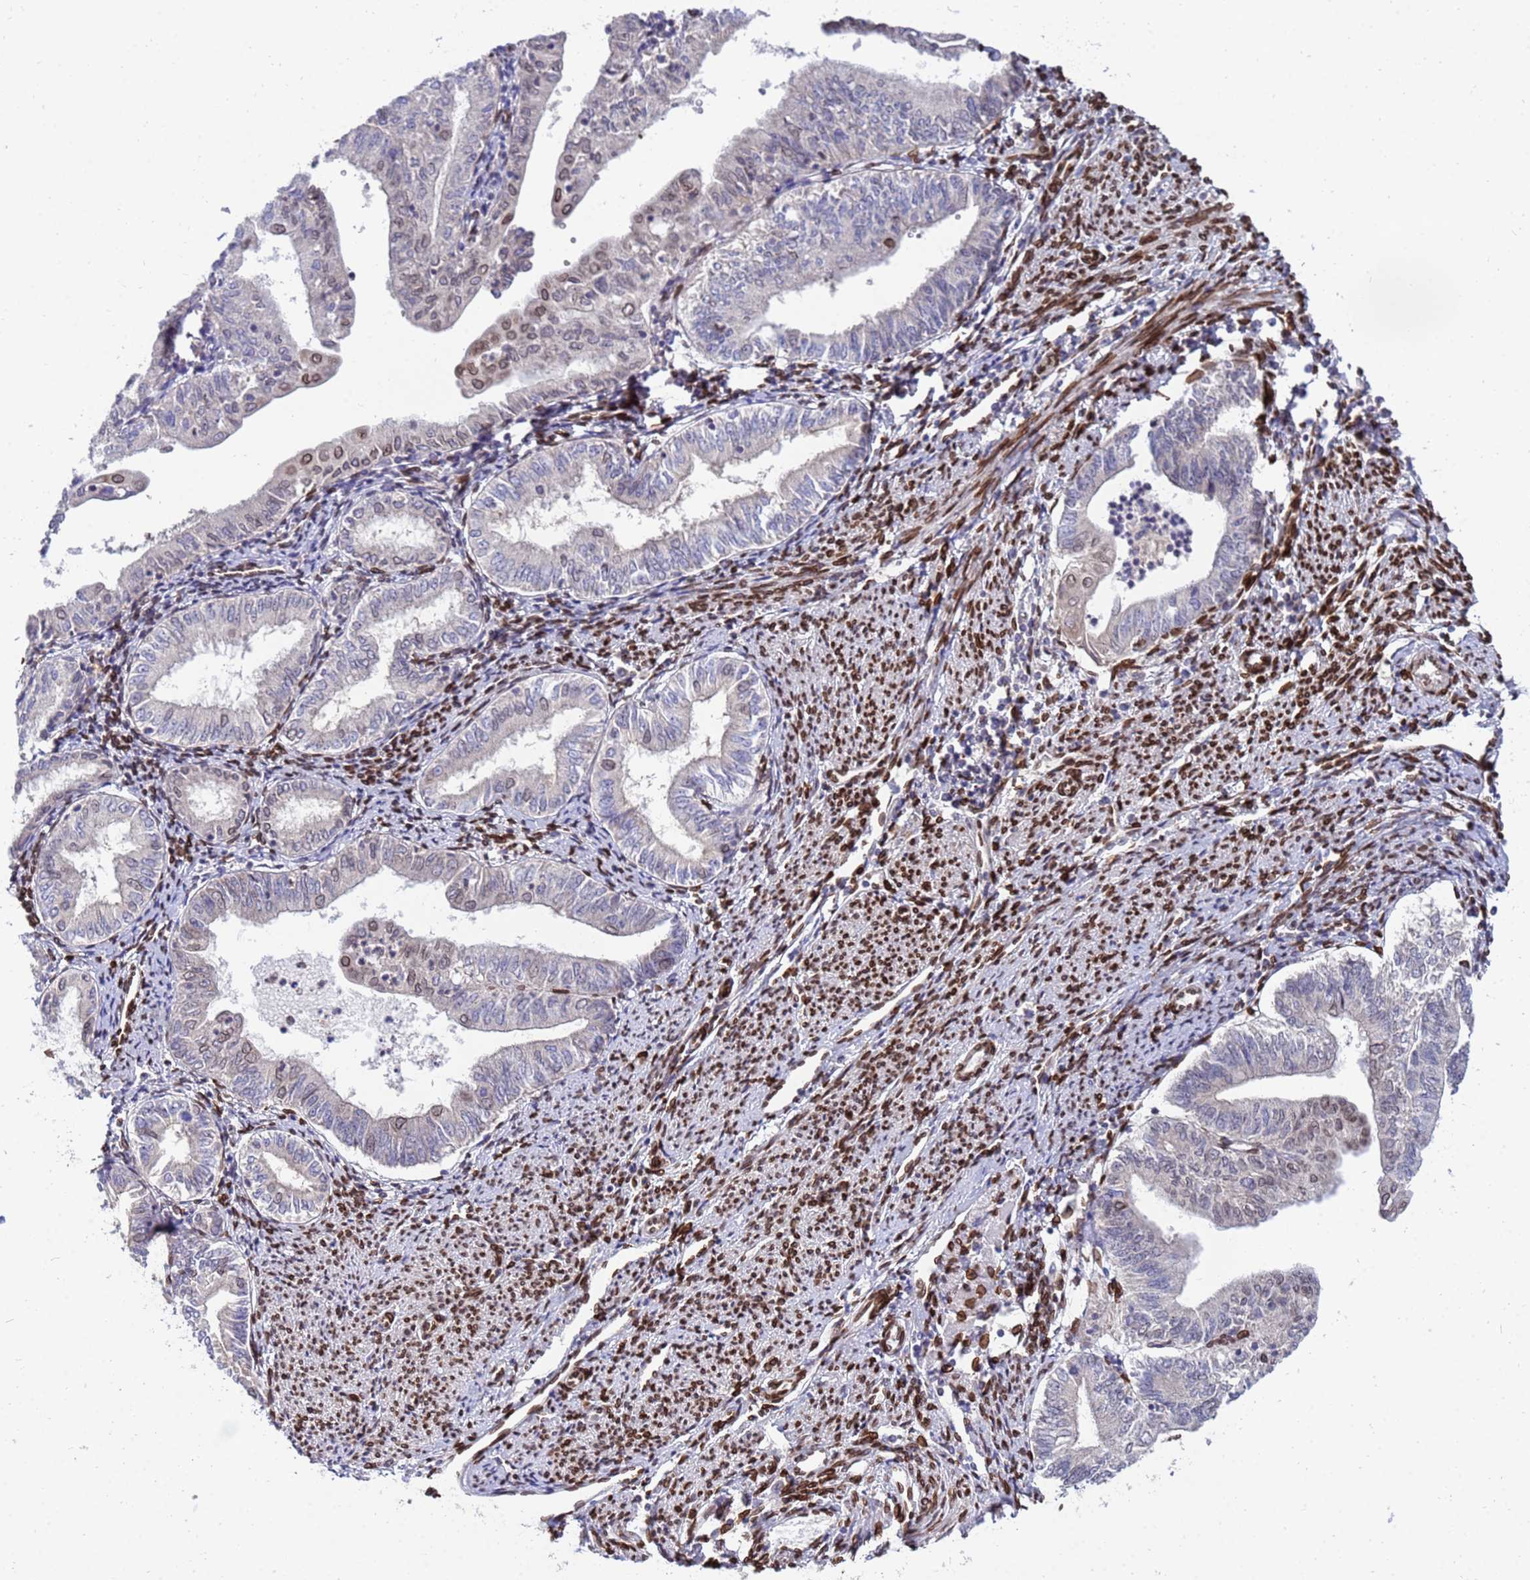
{"staining": {"intensity": "weak", "quantity": "<25%", "location": "cytoplasmic/membranous,nuclear"}, "tissue": "endometrial cancer", "cell_type": "Tumor cells", "image_type": "cancer", "snomed": [{"axis": "morphology", "description": "Adenocarcinoma, NOS"}, {"axis": "topography", "description": "Endometrium"}], "caption": "A high-resolution histopathology image shows immunohistochemistry (IHC) staining of endometrial cancer, which displays no significant staining in tumor cells.", "gene": "GPR135", "patient": {"sex": "female", "age": 66}}